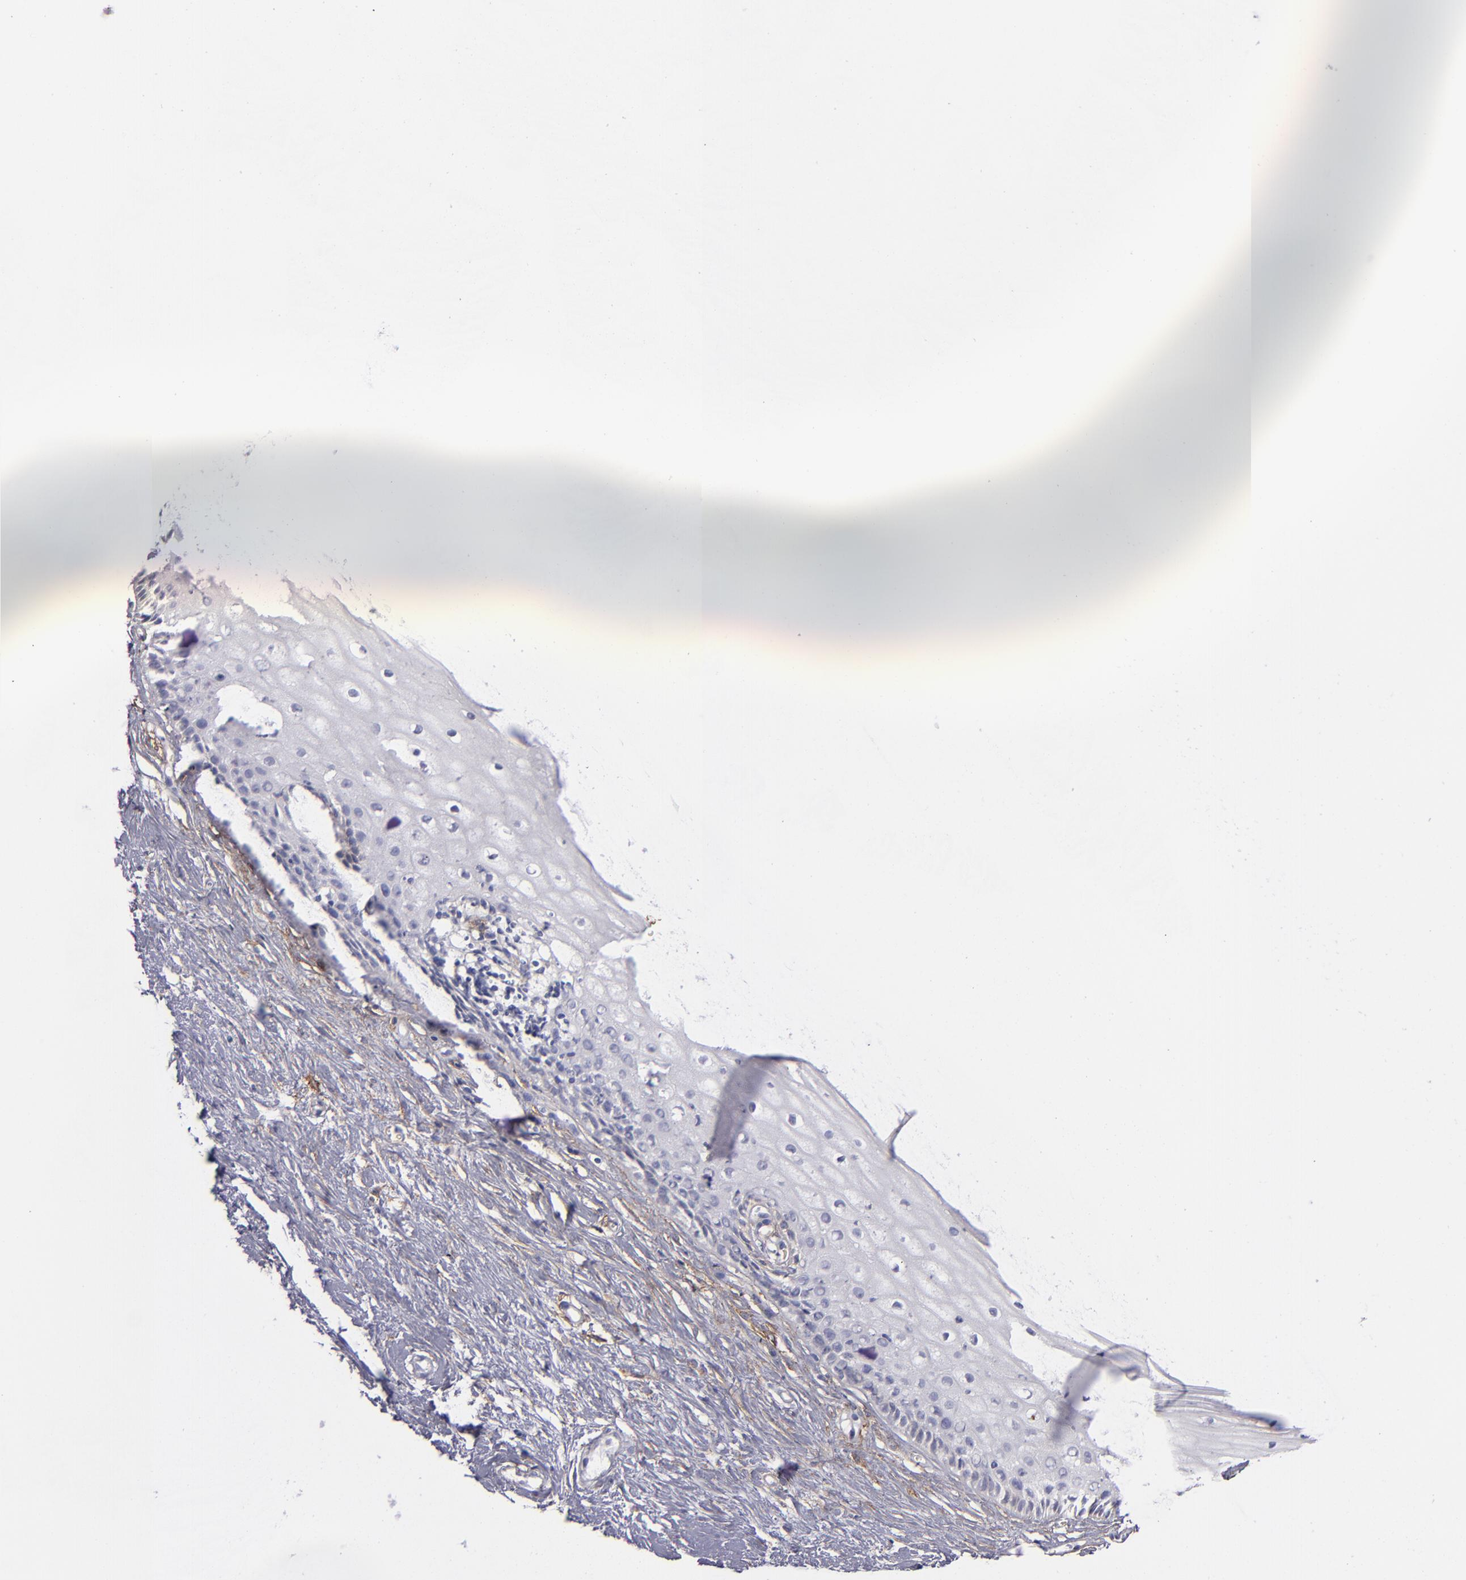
{"staining": {"intensity": "moderate", "quantity": "<25%", "location": "cytoplasmic/membranous"}, "tissue": "cervix", "cell_type": "Glandular cells", "image_type": "normal", "snomed": [{"axis": "morphology", "description": "Normal tissue, NOS"}, {"axis": "topography", "description": "Cervix"}], "caption": "Immunohistochemical staining of normal cervix reveals low levels of moderate cytoplasmic/membranous expression in about <25% of glandular cells. (IHC, brightfield microscopy, high magnification).", "gene": "ANPEP", "patient": {"sex": "female", "age": 40}}